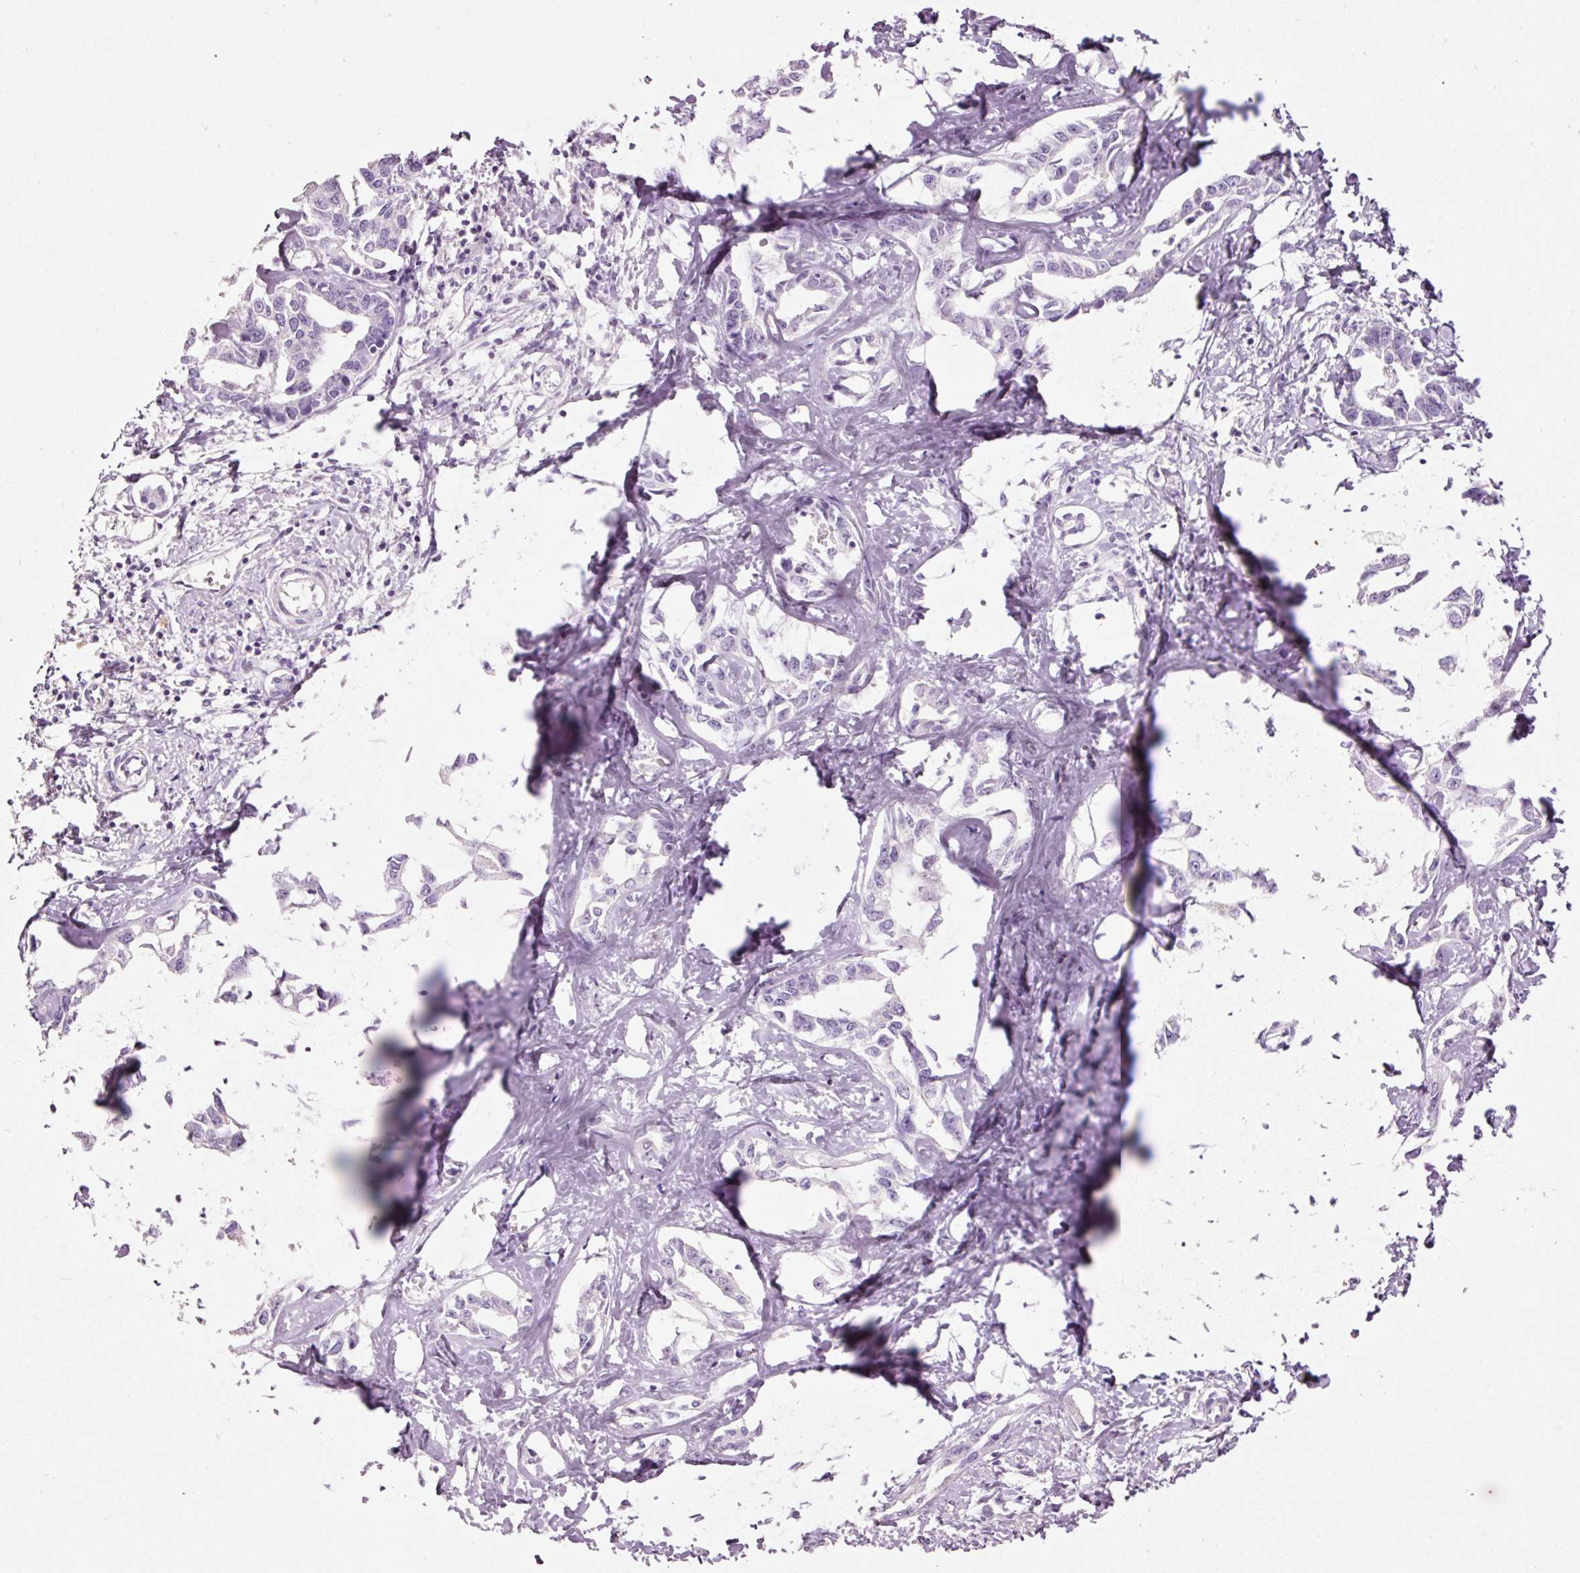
{"staining": {"intensity": "negative", "quantity": "none", "location": "none"}, "tissue": "liver cancer", "cell_type": "Tumor cells", "image_type": "cancer", "snomed": [{"axis": "morphology", "description": "Cholangiocarcinoma"}, {"axis": "topography", "description": "Liver"}], "caption": "Liver cancer (cholangiocarcinoma) was stained to show a protein in brown. There is no significant expression in tumor cells.", "gene": "MUC5AC", "patient": {"sex": "male", "age": 59}}